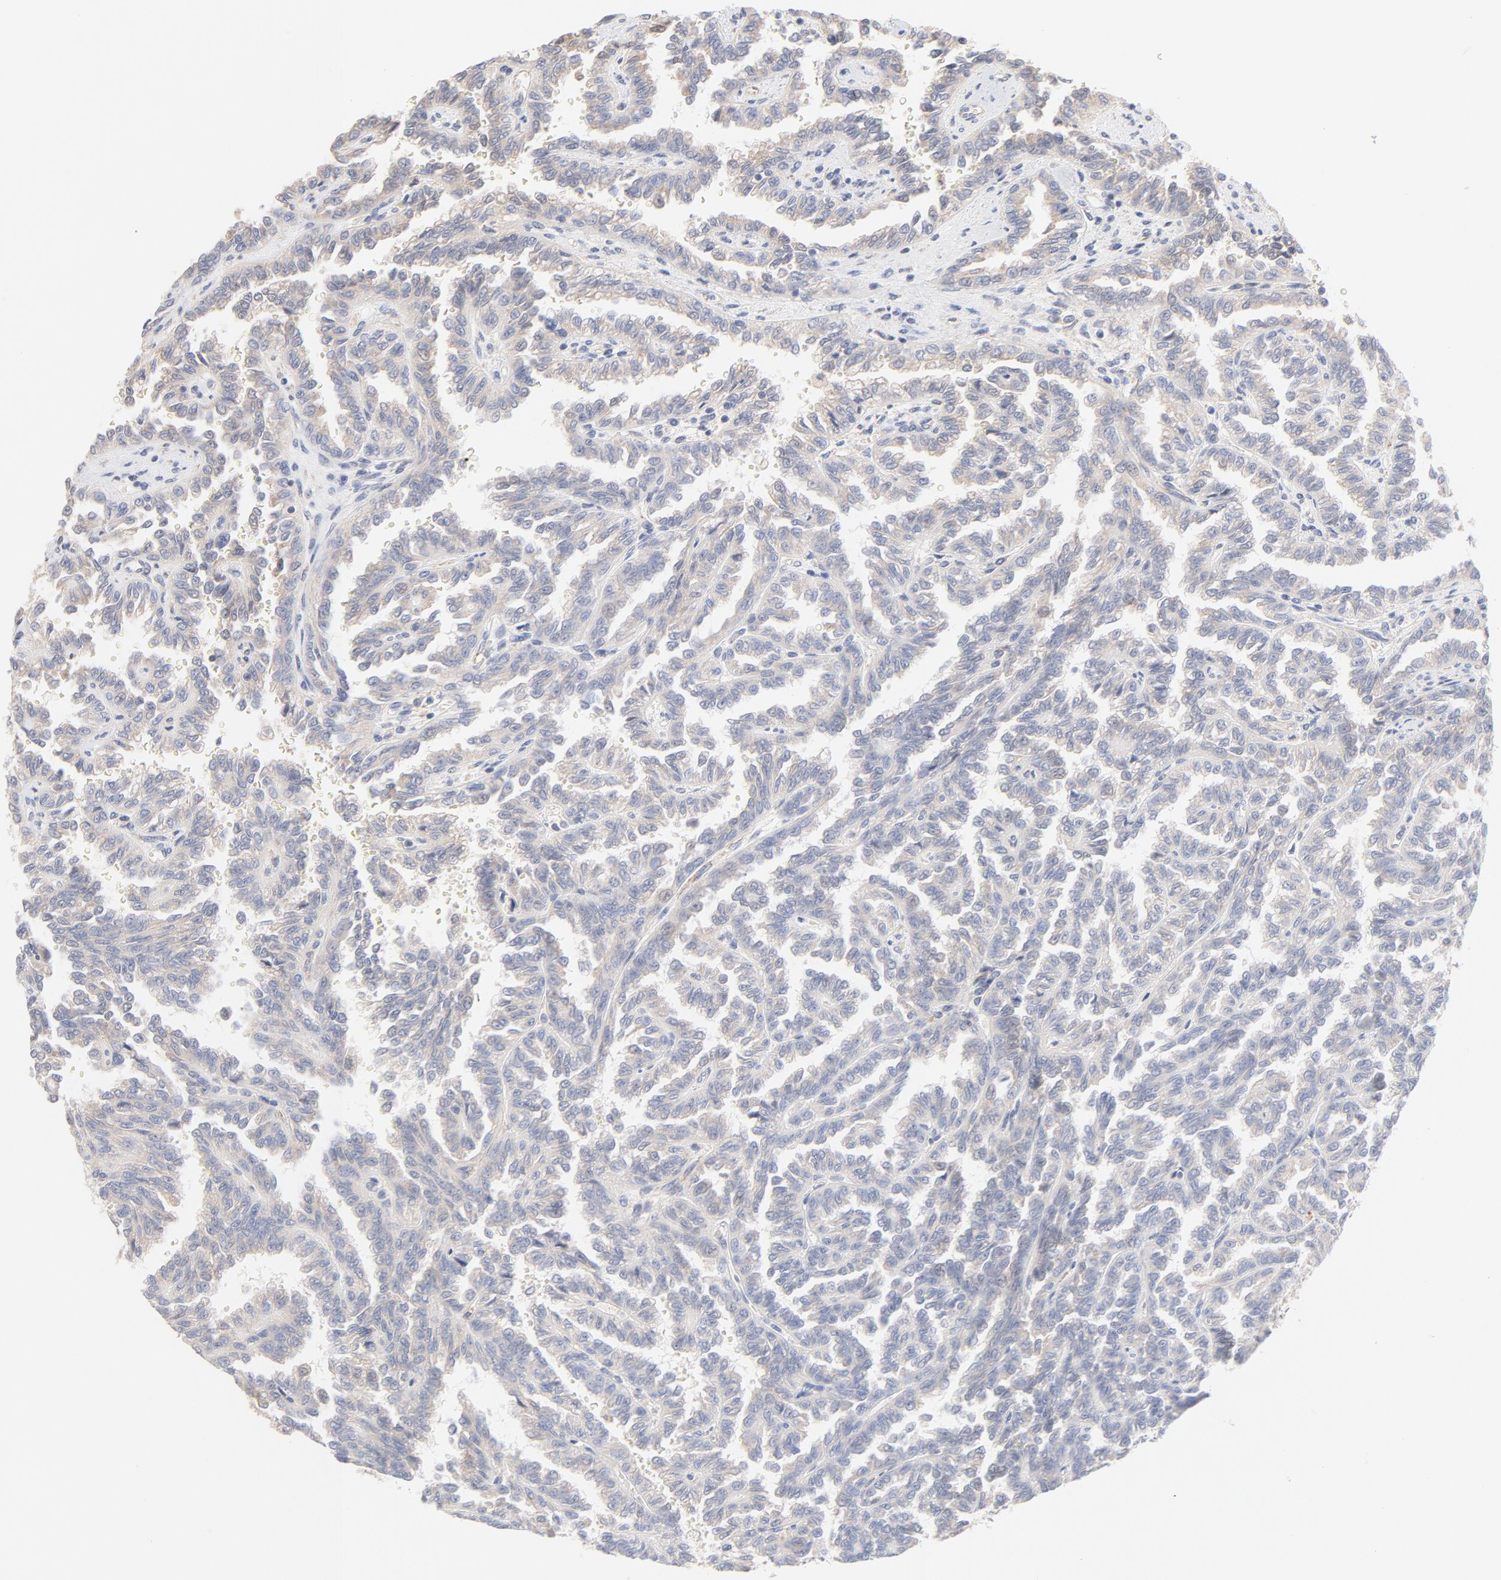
{"staining": {"intensity": "negative", "quantity": "none", "location": "none"}, "tissue": "renal cancer", "cell_type": "Tumor cells", "image_type": "cancer", "snomed": [{"axis": "morphology", "description": "Inflammation, NOS"}, {"axis": "morphology", "description": "Adenocarcinoma, NOS"}, {"axis": "topography", "description": "Kidney"}], "caption": "Tumor cells are negative for brown protein staining in renal adenocarcinoma.", "gene": "MTERF2", "patient": {"sex": "male", "age": 68}}